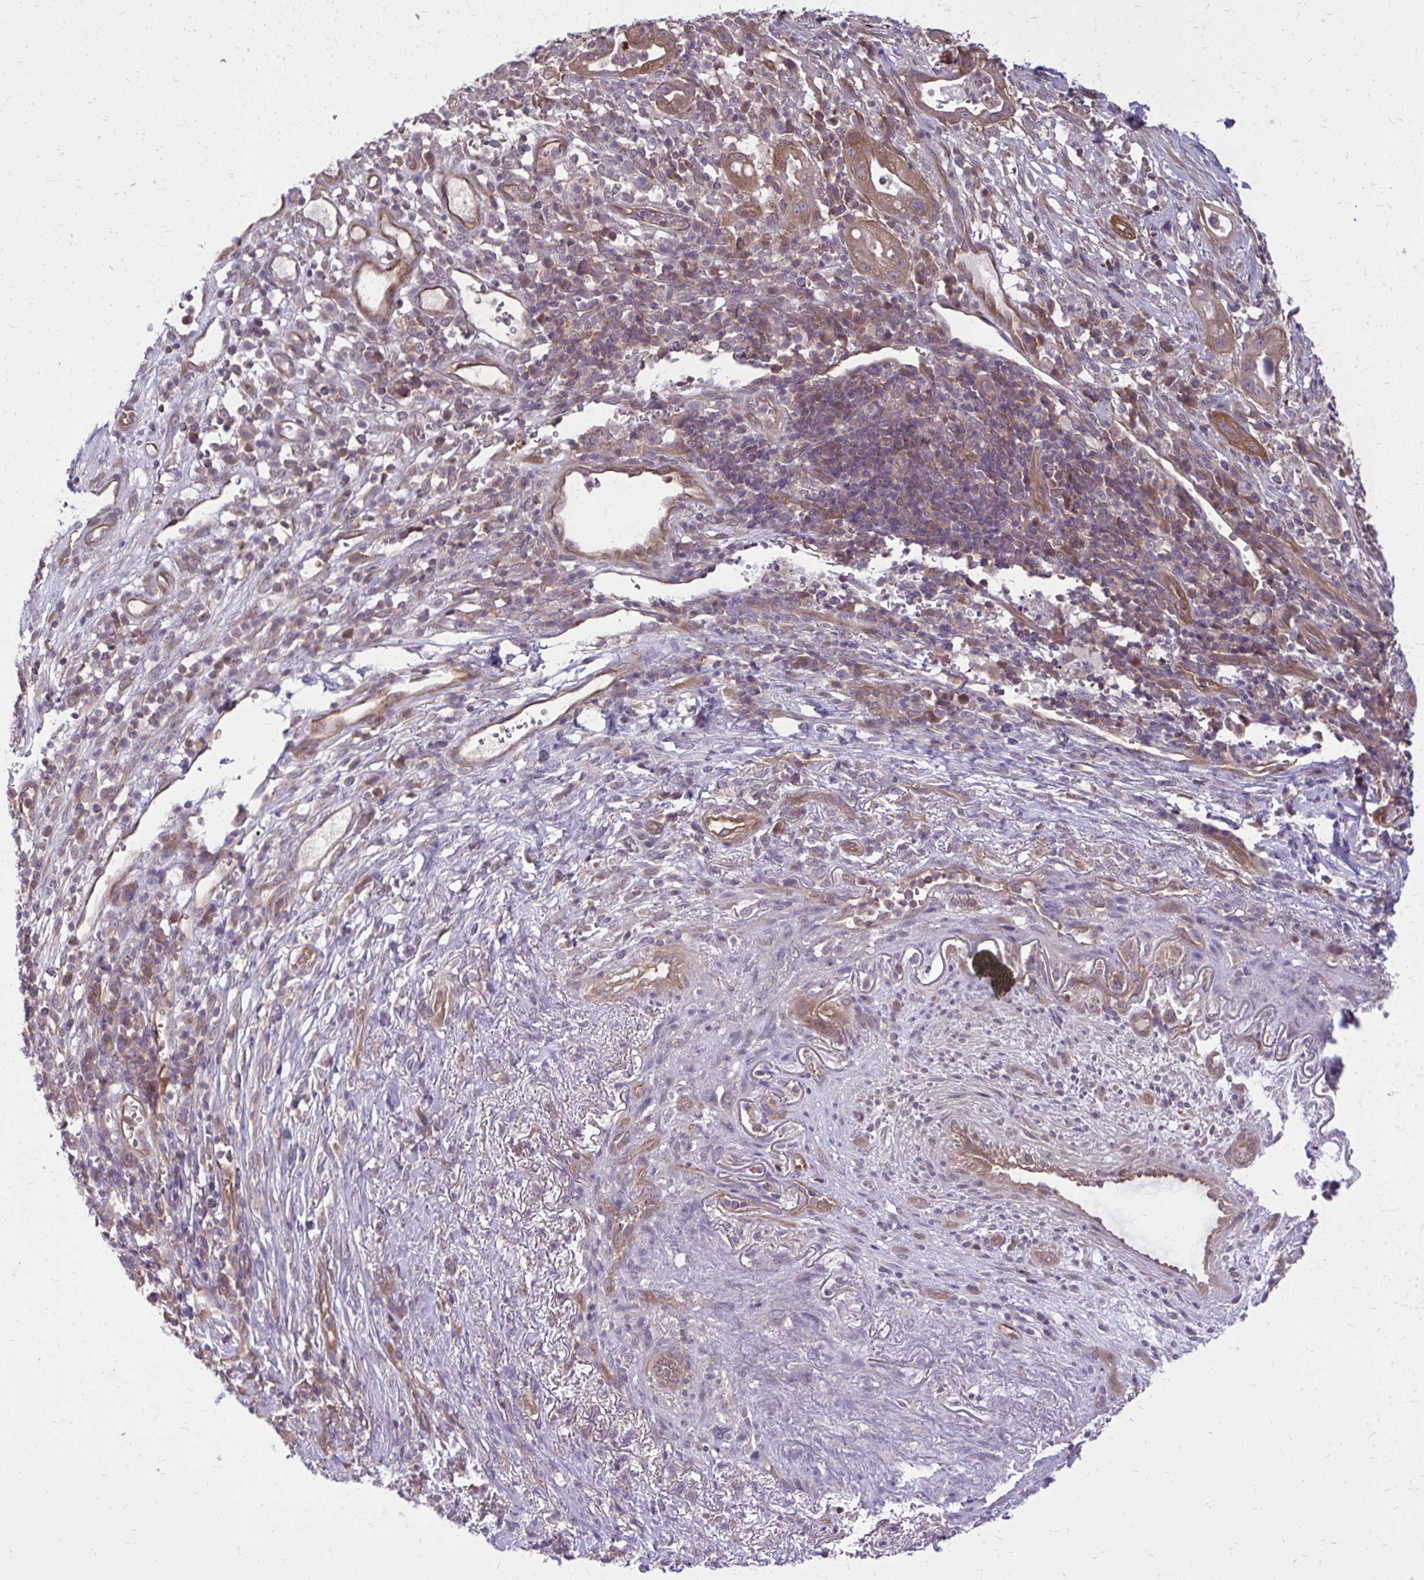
{"staining": {"intensity": "moderate", "quantity": ">75%", "location": "cytoplasmic/membranous"}, "tissue": "pancreatic cancer", "cell_type": "Tumor cells", "image_type": "cancer", "snomed": [{"axis": "morphology", "description": "Adenocarcinoma, NOS"}, {"axis": "topography", "description": "Pancreas"}], "caption": "Brown immunohistochemical staining in human pancreatic cancer (adenocarcinoma) exhibits moderate cytoplasmic/membranous positivity in approximately >75% of tumor cells.", "gene": "PPP5C", "patient": {"sex": "male", "age": 44}}